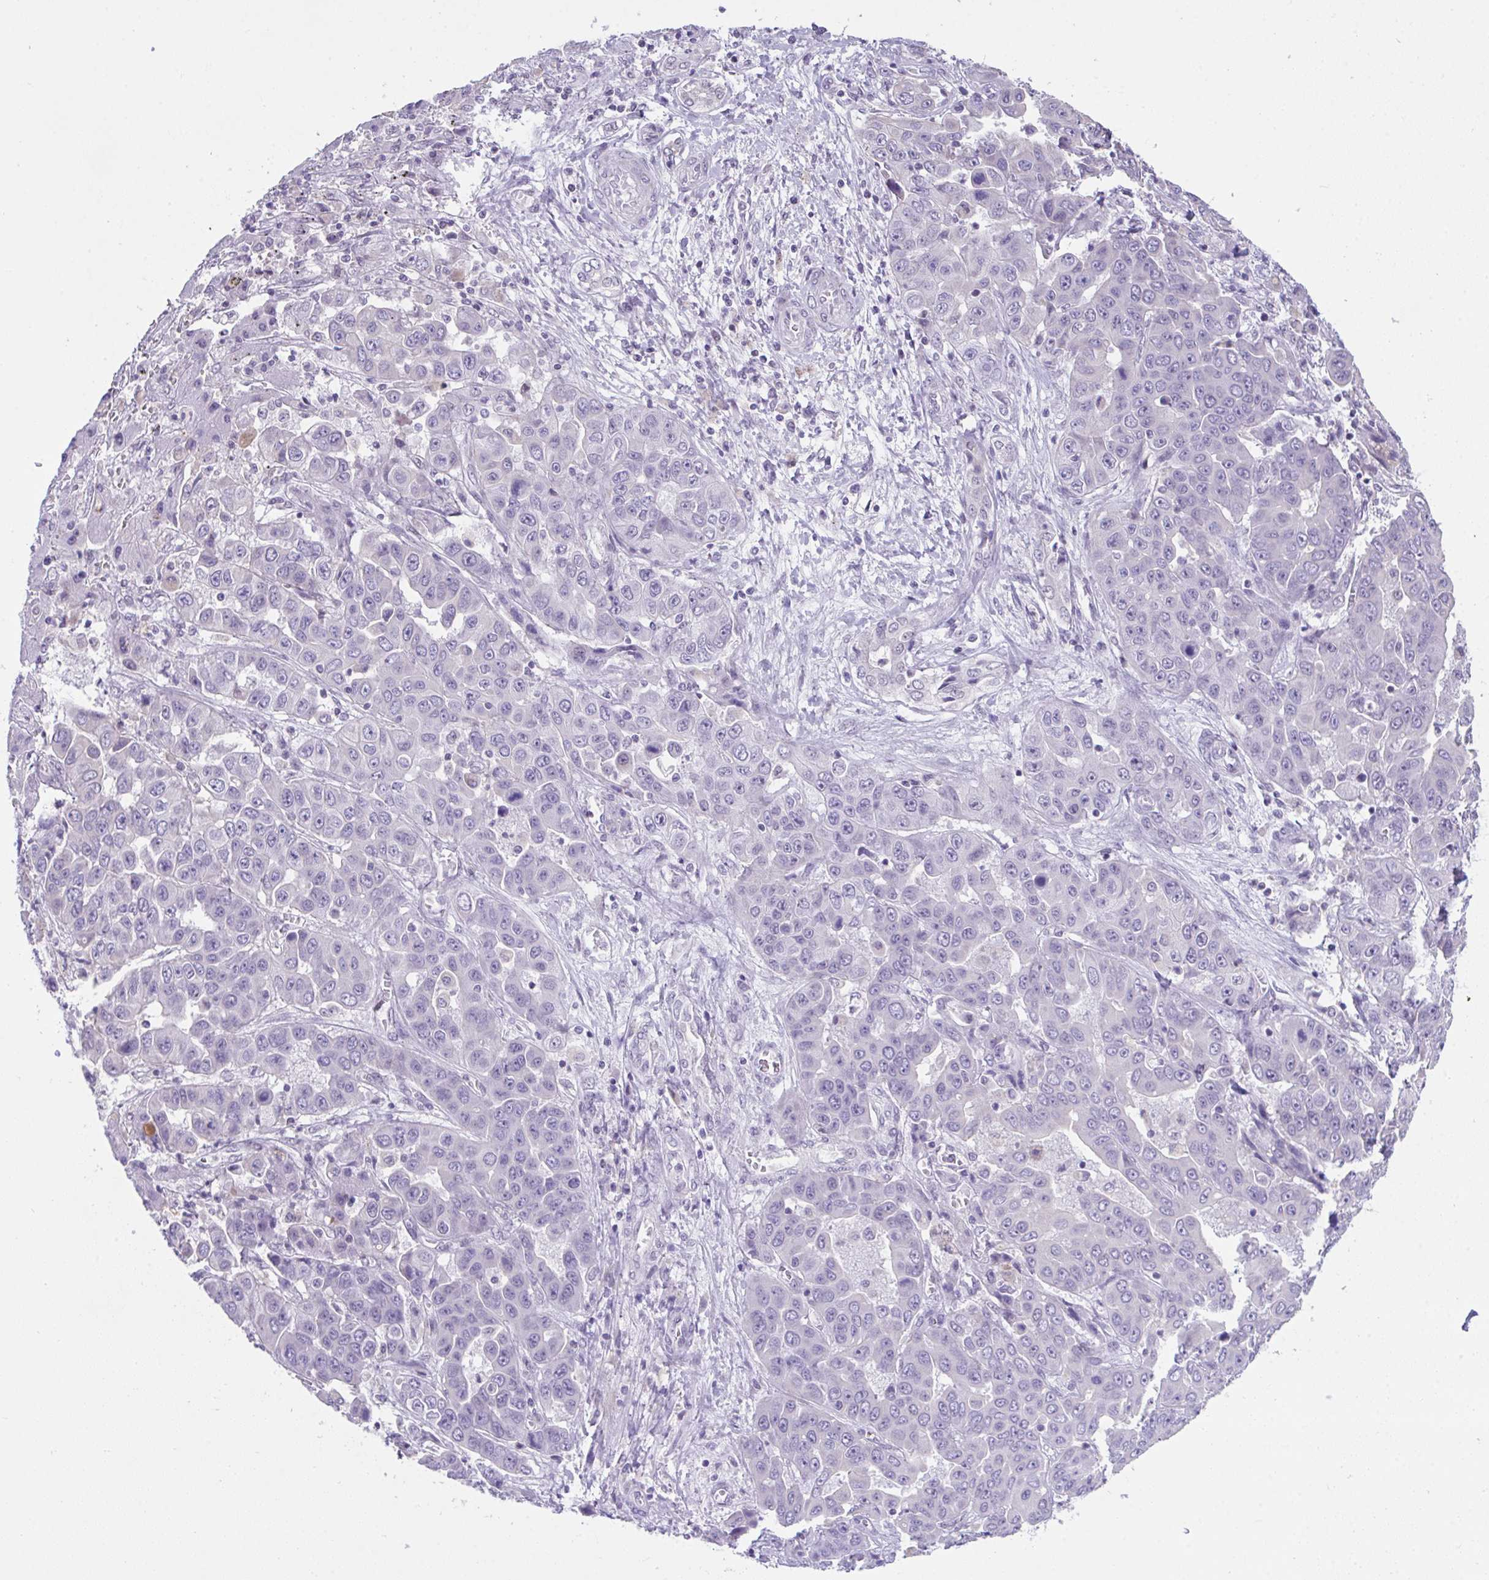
{"staining": {"intensity": "negative", "quantity": "none", "location": "none"}, "tissue": "liver cancer", "cell_type": "Tumor cells", "image_type": "cancer", "snomed": [{"axis": "morphology", "description": "Cholangiocarcinoma"}, {"axis": "topography", "description": "Liver"}], "caption": "IHC of liver cancer shows no staining in tumor cells.", "gene": "ATP6V0D2", "patient": {"sex": "female", "age": 52}}